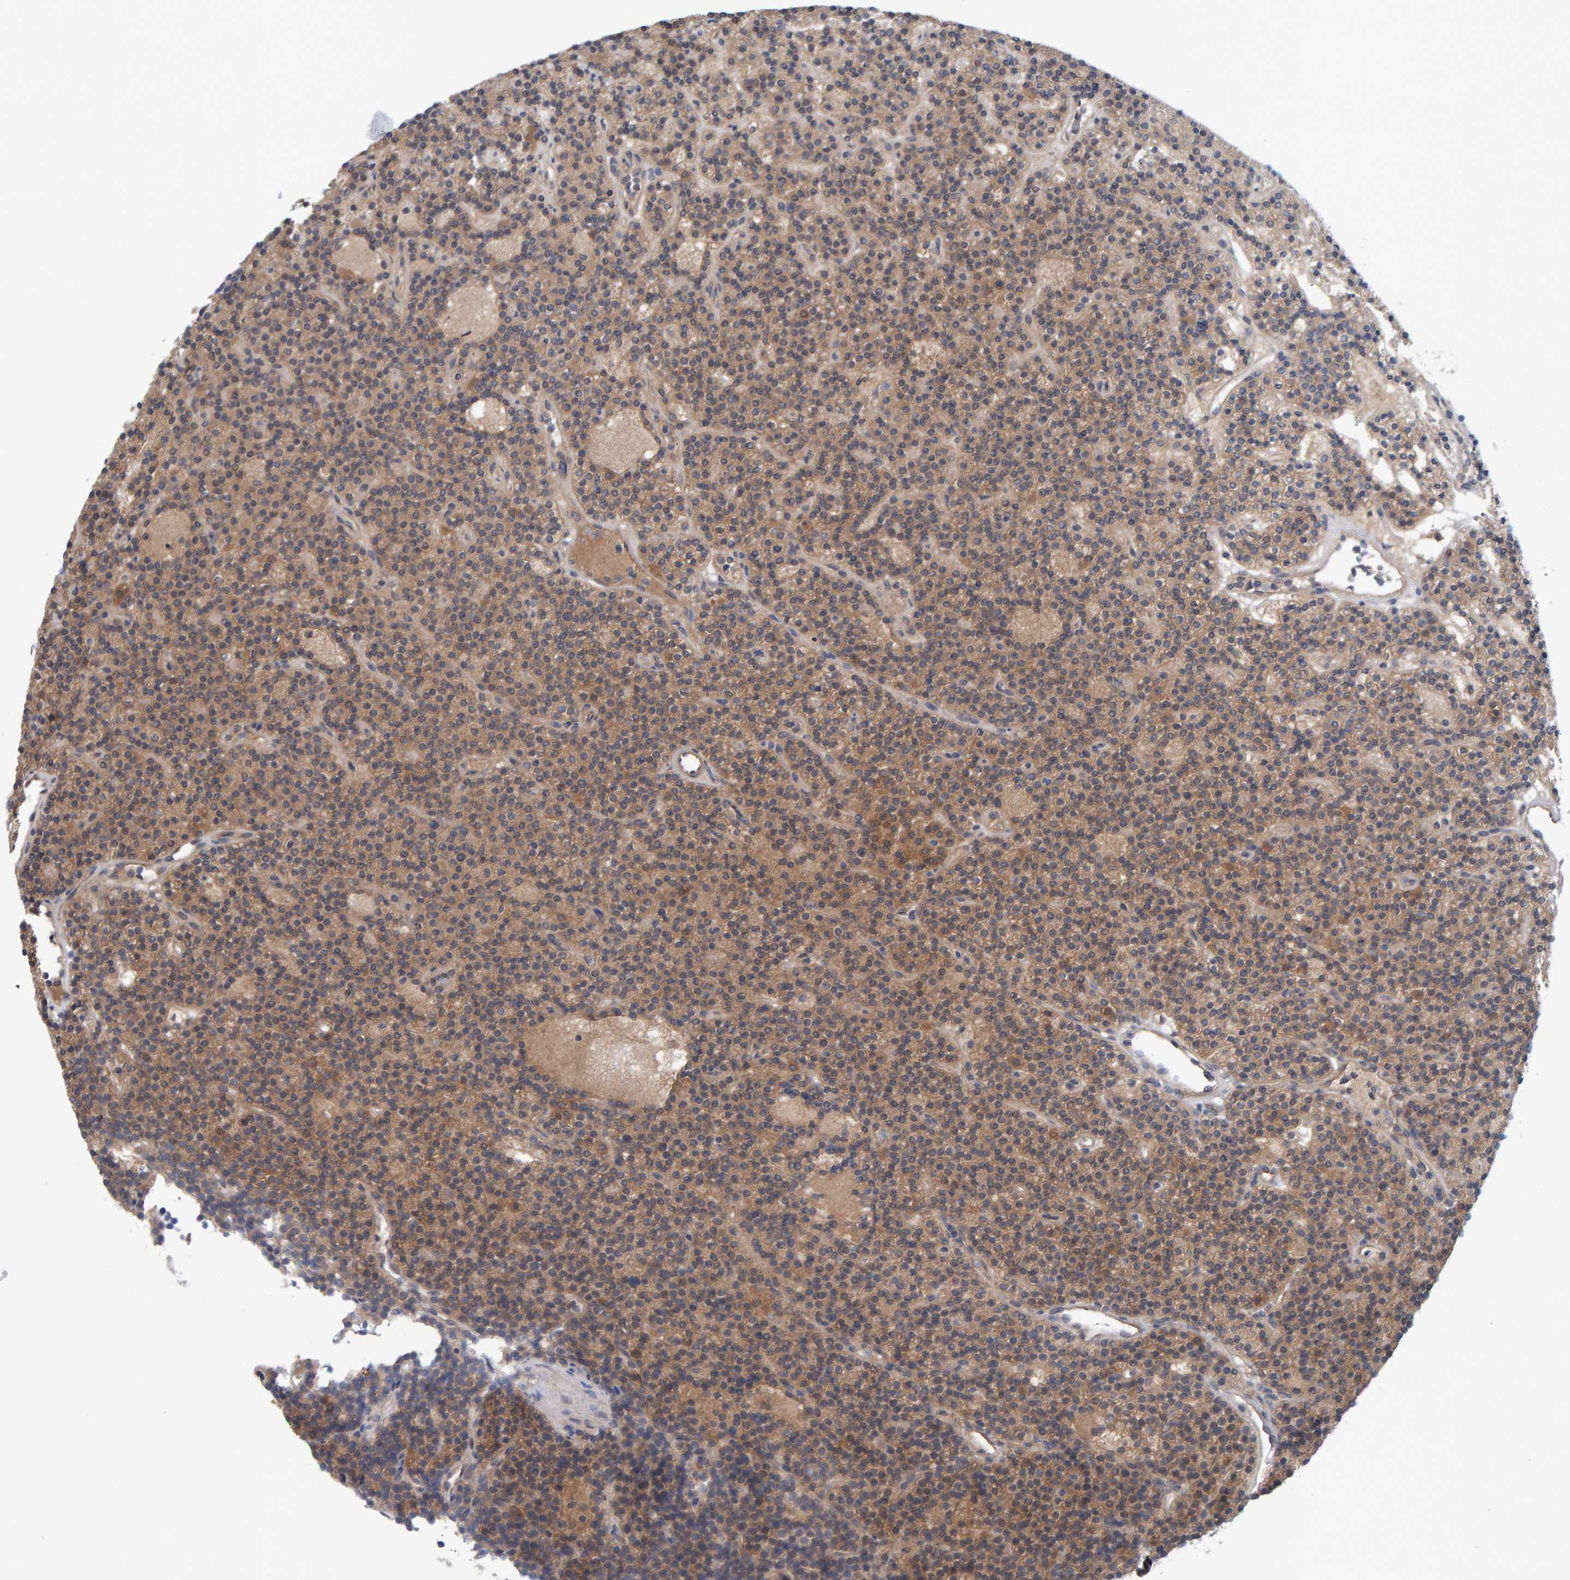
{"staining": {"intensity": "moderate", "quantity": ">75%", "location": "cytoplasmic/membranous"}, "tissue": "parathyroid gland", "cell_type": "Glandular cells", "image_type": "normal", "snomed": [{"axis": "morphology", "description": "Normal tissue, NOS"}, {"axis": "topography", "description": "Parathyroid gland"}], "caption": "Approximately >75% of glandular cells in unremarkable human parathyroid gland show moderate cytoplasmic/membranous protein staining as visualized by brown immunohistochemical staining.", "gene": "TATDN1", "patient": {"sex": "male", "age": 75}}